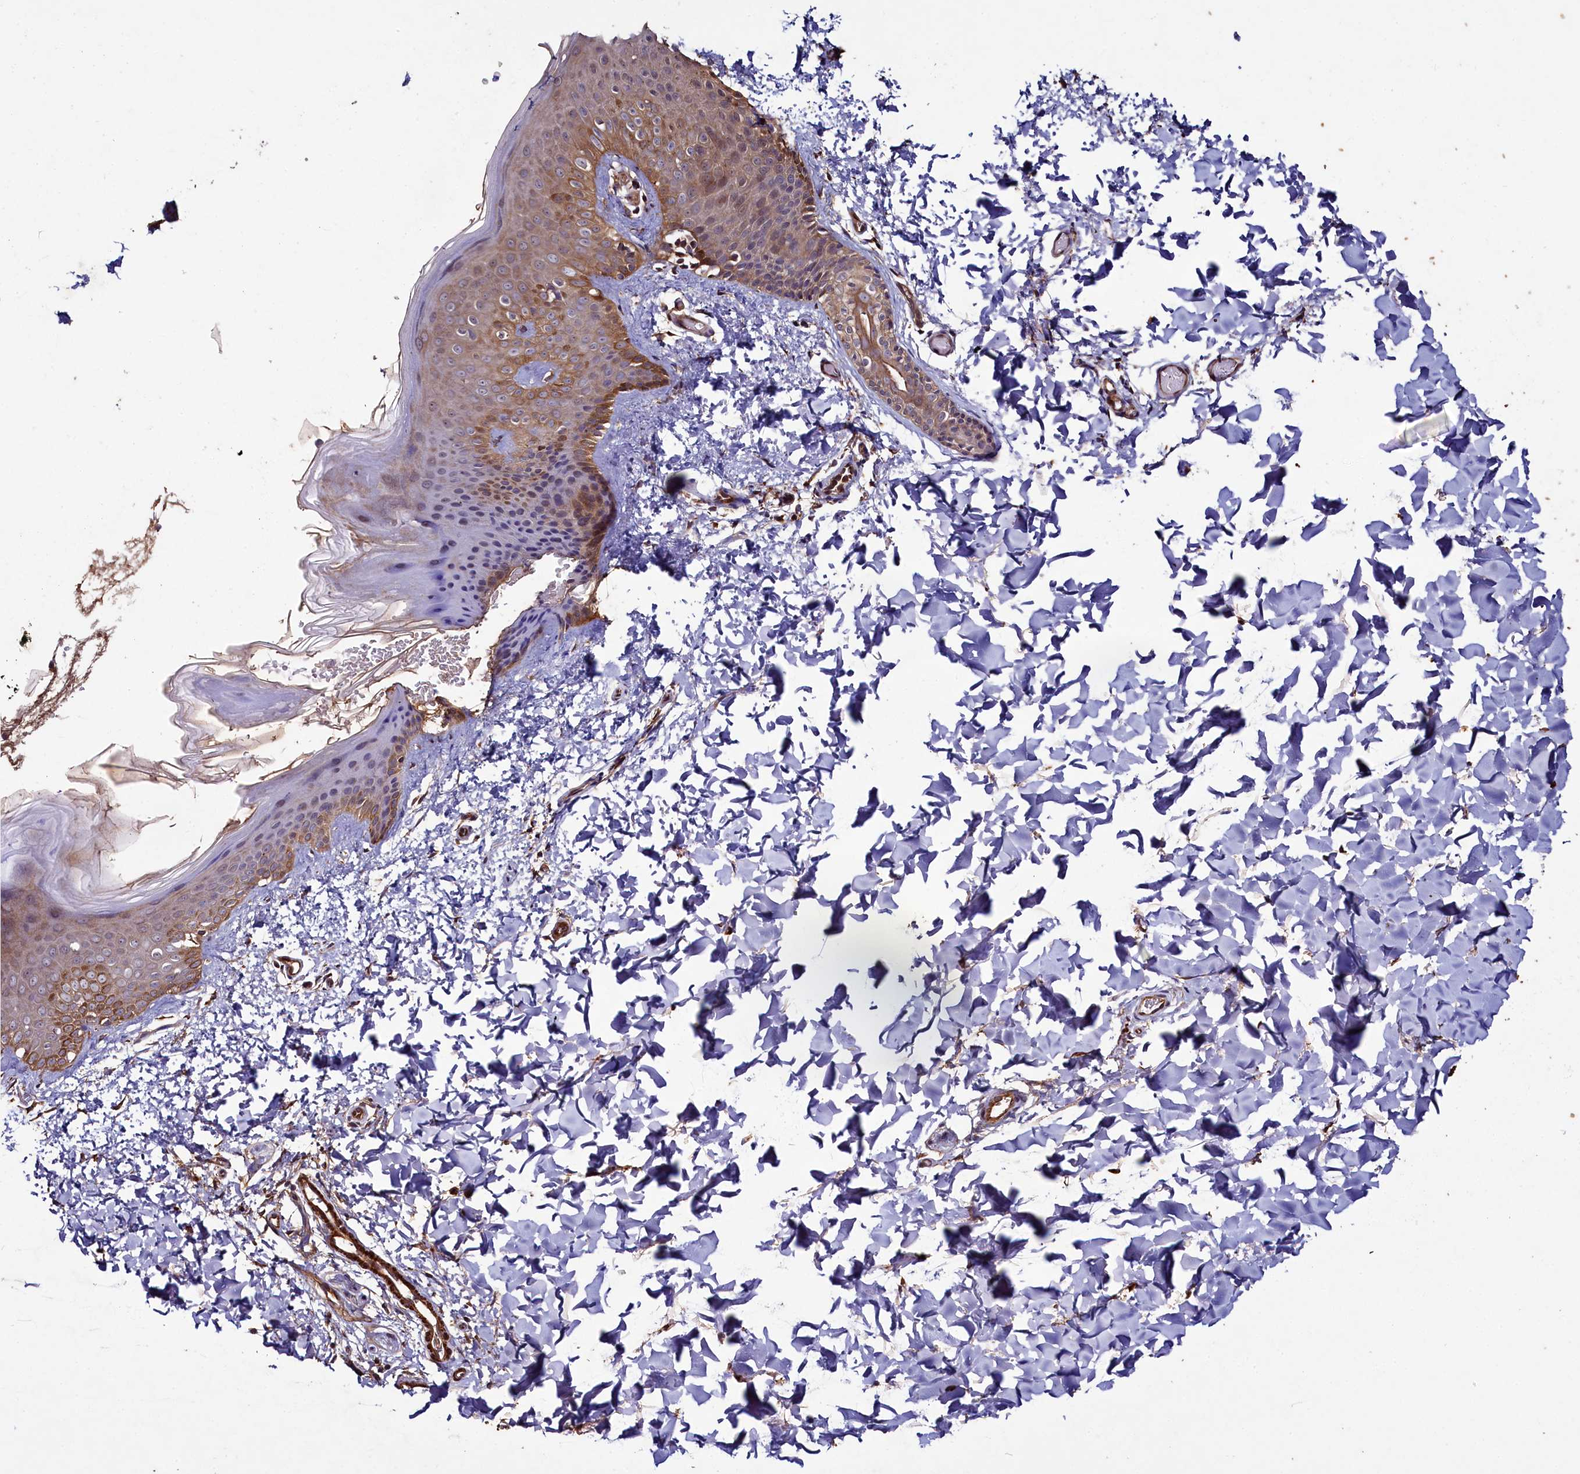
{"staining": {"intensity": "moderate", "quantity": ">75%", "location": "cytoplasmic/membranous"}, "tissue": "skin", "cell_type": "Fibroblasts", "image_type": "normal", "snomed": [{"axis": "morphology", "description": "Normal tissue, NOS"}, {"axis": "topography", "description": "Skin"}], "caption": "IHC histopathology image of unremarkable skin: skin stained using IHC displays medium levels of moderate protein expression localized specifically in the cytoplasmic/membranous of fibroblasts, appearing as a cytoplasmic/membranous brown color.", "gene": "CCDC102A", "patient": {"sex": "male", "age": 36}}